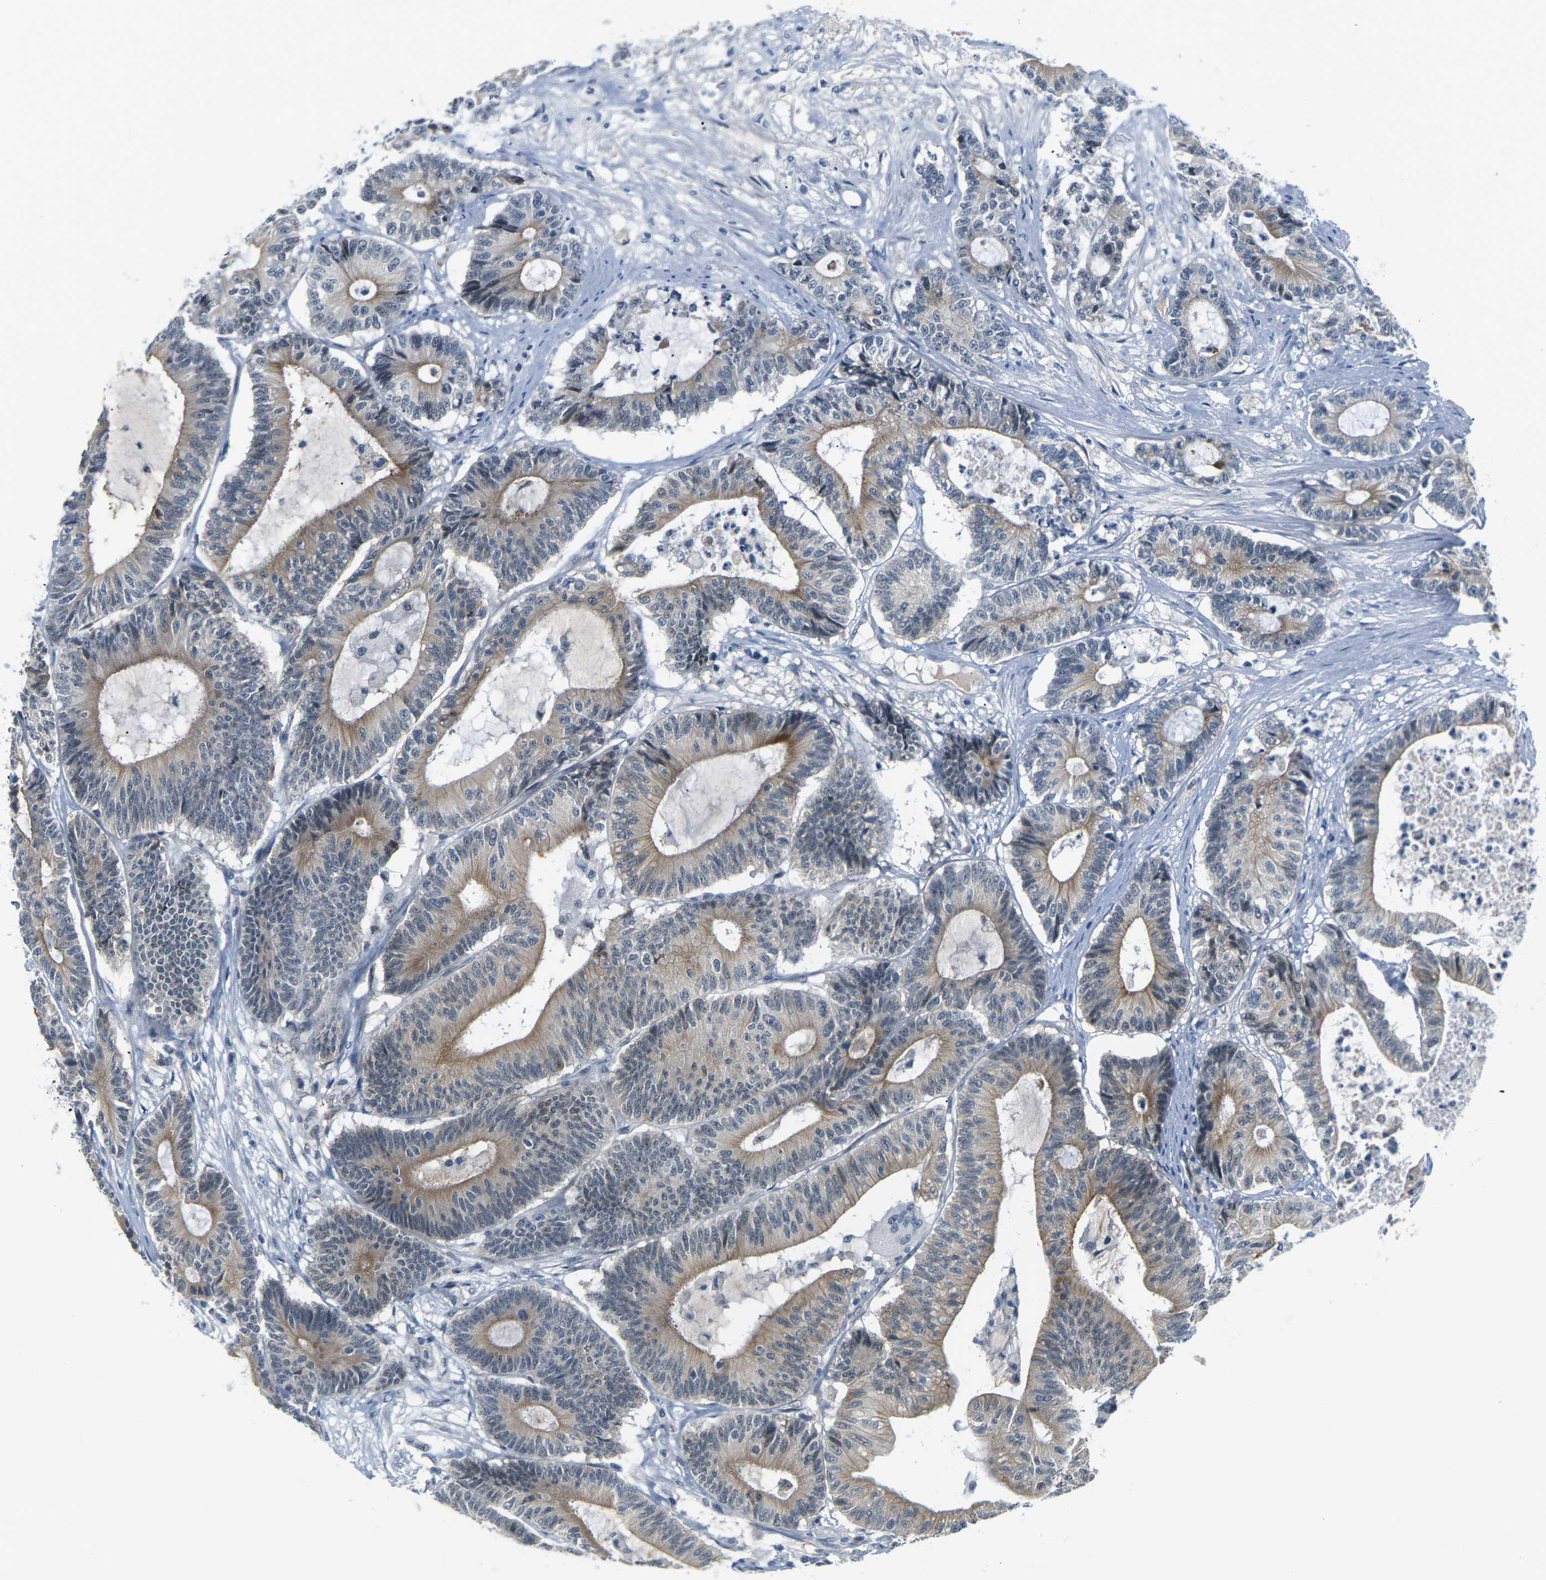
{"staining": {"intensity": "moderate", "quantity": ">75%", "location": "cytoplasmic/membranous"}, "tissue": "colorectal cancer", "cell_type": "Tumor cells", "image_type": "cancer", "snomed": [{"axis": "morphology", "description": "Adenocarcinoma, NOS"}, {"axis": "topography", "description": "Colon"}], "caption": "Brown immunohistochemical staining in human adenocarcinoma (colorectal) reveals moderate cytoplasmic/membranous staining in about >75% of tumor cells.", "gene": "PKP2", "patient": {"sex": "female", "age": 84}}